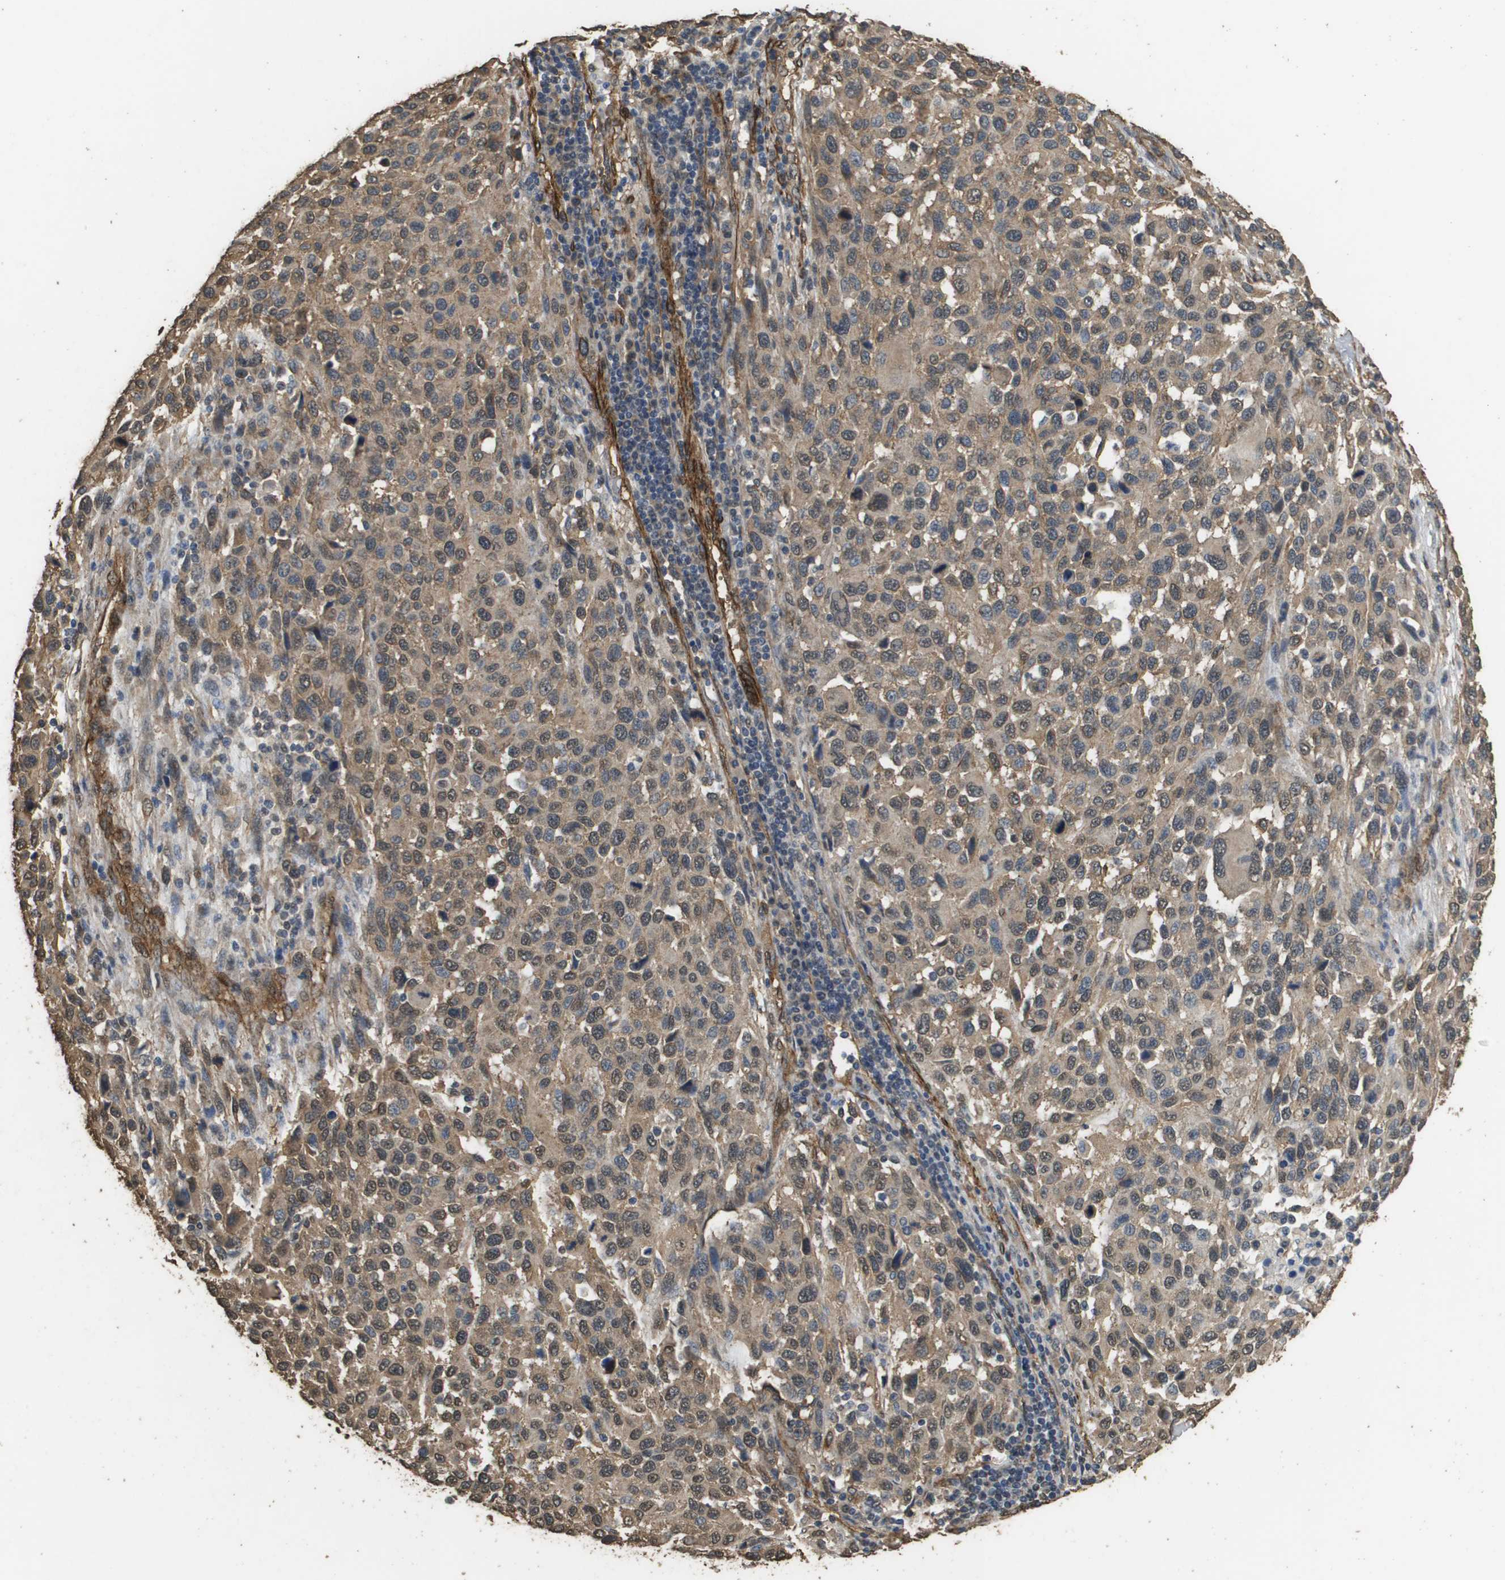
{"staining": {"intensity": "moderate", "quantity": ">75%", "location": "cytoplasmic/membranous,nuclear"}, "tissue": "melanoma", "cell_type": "Tumor cells", "image_type": "cancer", "snomed": [{"axis": "morphology", "description": "Malignant melanoma, Metastatic site"}, {"axis": "topography", "description": "Lymph node"}], "caption": "Malignant melanoma (metastatic site) tissue exhibits moderate cytoplasmic/membranous and nuclear expression in approximately >75% of tumor cells, visualized by immunohistochemistry.", "gene": "AAMP", "patient": {"sex": "male", "age": 61}}